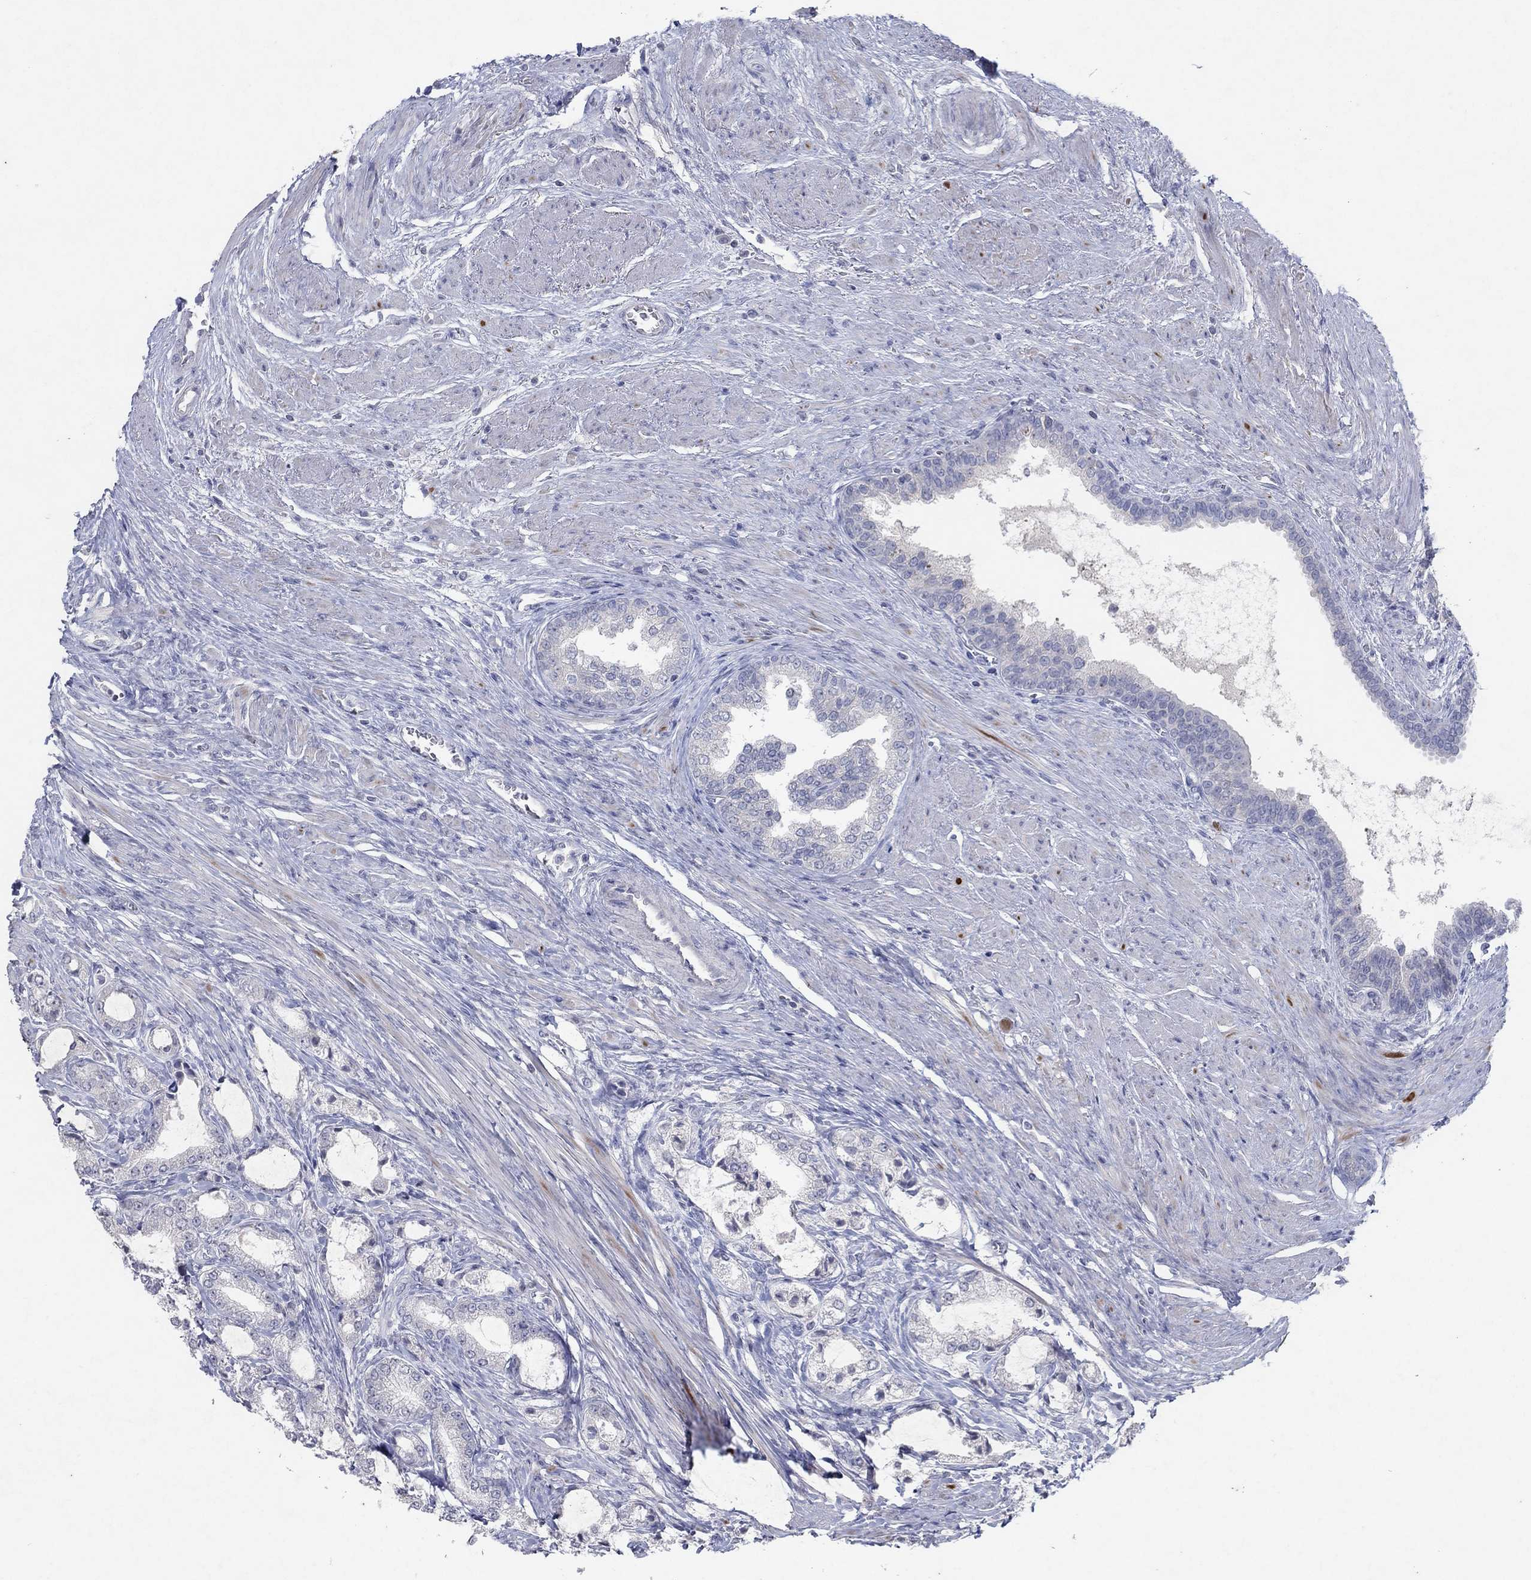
{"staining": {"intensity": "negative", "quantity": "none", "location": "none"}, "tissue": "prostate cancer", "cell_type": "Tumor cells", "image_type": "cancer", "snomed": [{"axis": "morphology", "description": "Adenocarcinoma, NOS"}, {"axis": "topography", "description": "Prostate and seminal vesicle, NOS"}, {"axis": "topography", "description": "Prostate"}], "caption": "The photomicrograph shows no significant staining in tumor cells of prostate adenocarcinoma.", "gene": "KRT40", "patient": {"sex": "male", "age": 62}}